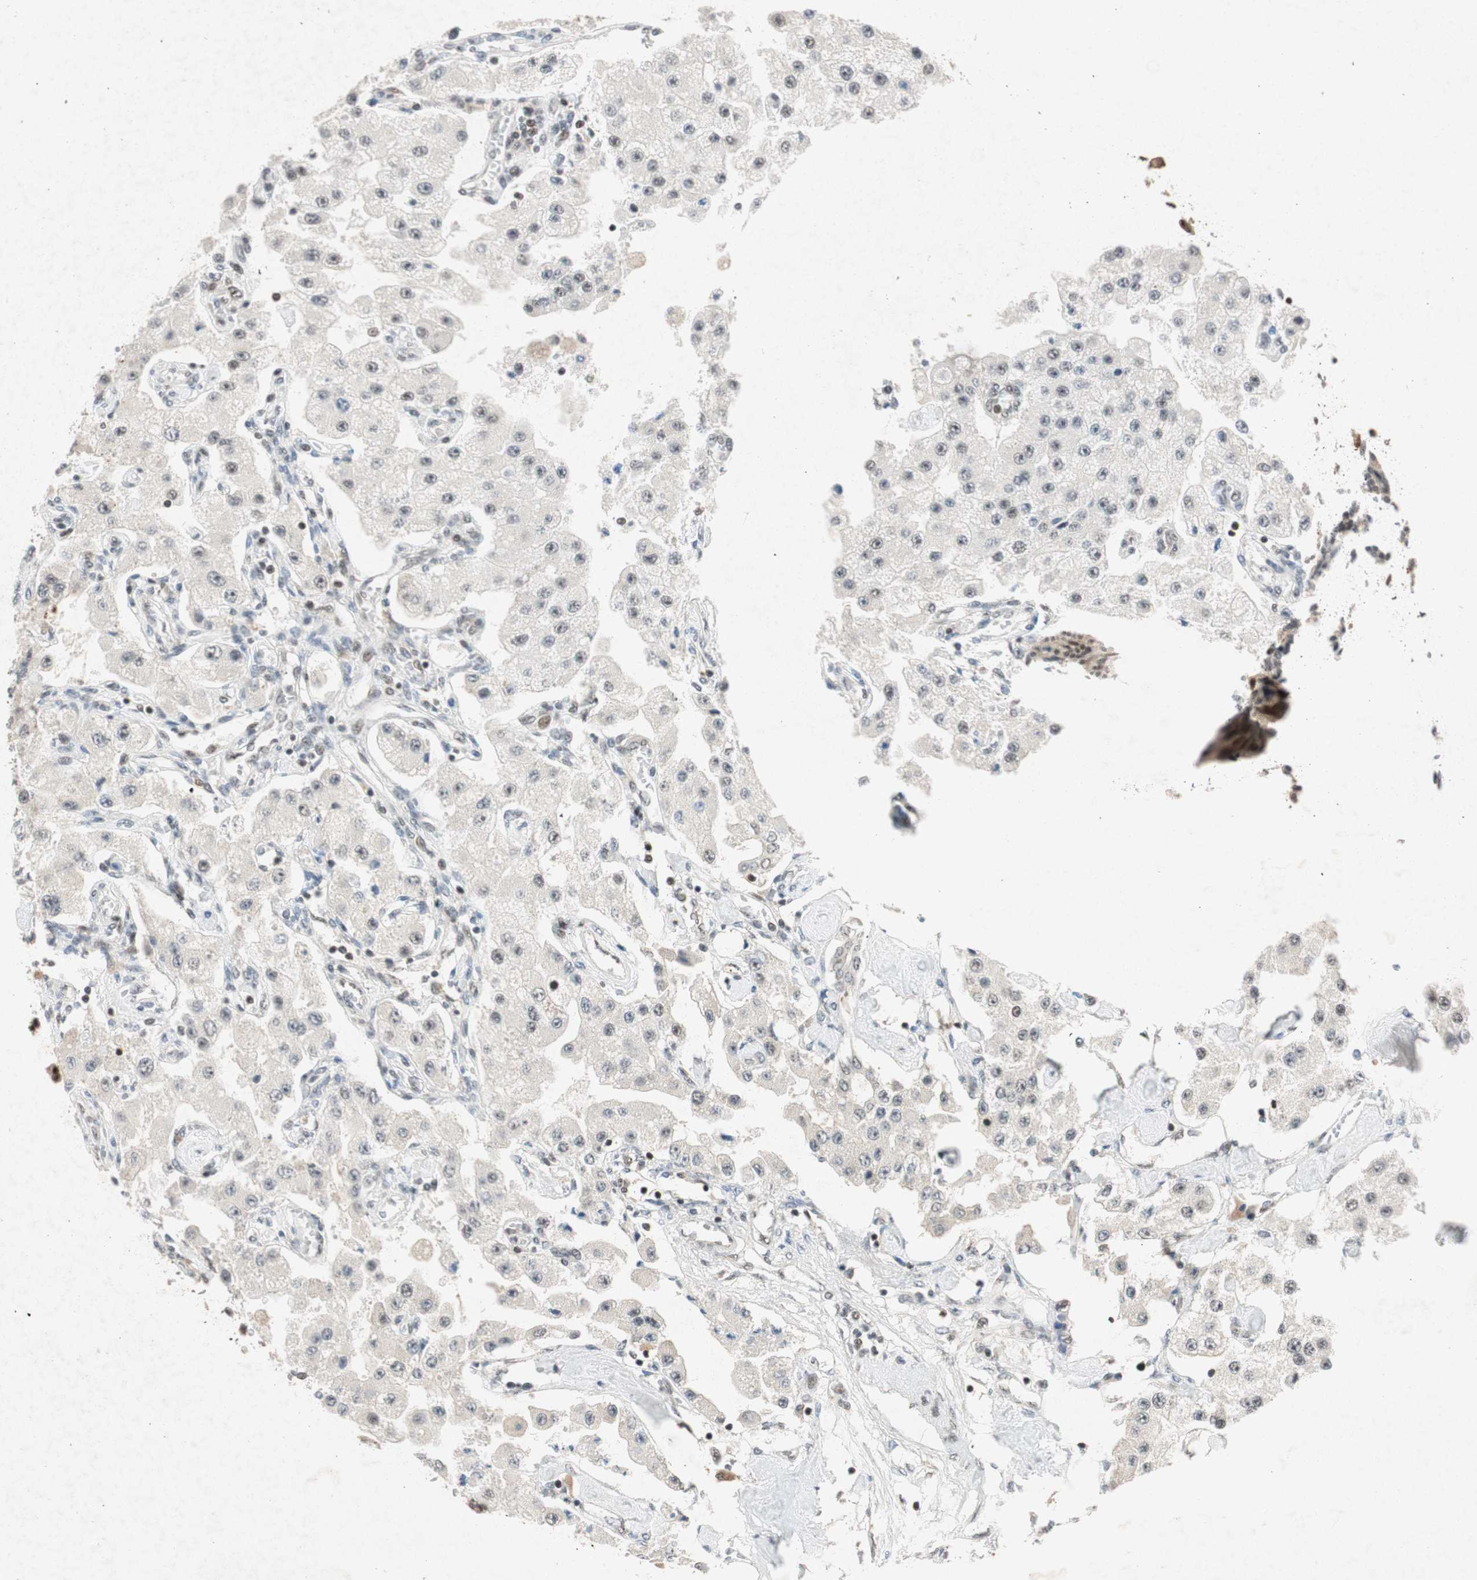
{"staining": {"intensity": "weak", "quantity": "<25%", "location": "nuclear"}, "tissue": "carcinoid", "cell_type": "Tumor cells", "image_type": "cancer", "snomed": [{"axis": "morphology", "description": "Carcinoid, malignant, NOS"}, {"axis": "topography", "description": "Pancreas"}], "caption": "Tumor cells show no significant protein expression in malignant carcinoid.", "gene": "NCBP3", "patient": {"sex": "male", "age": 41}}